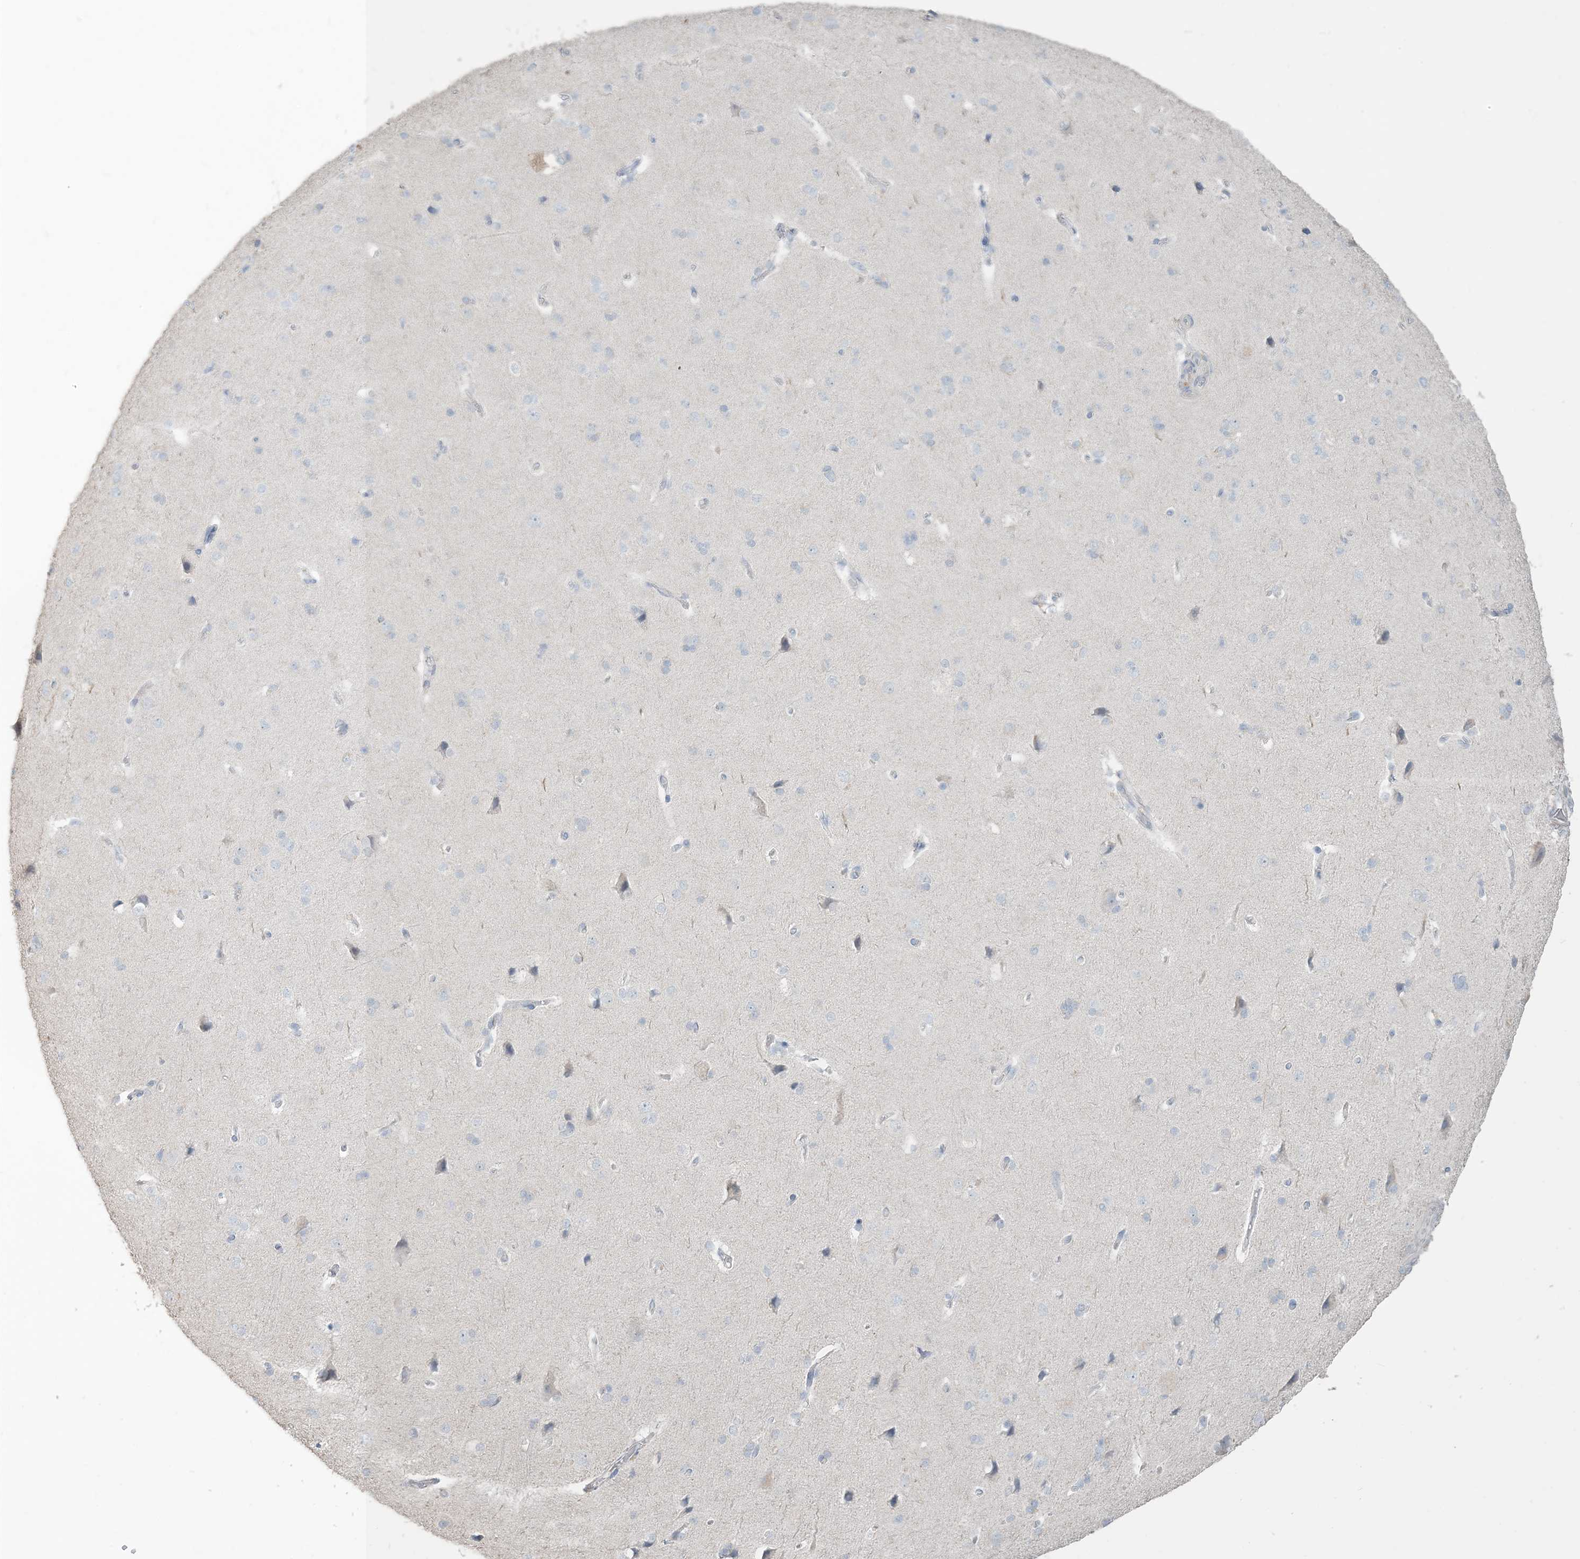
{"staining": {"intensity": "negative", "quantity": "none", "location": "none"}, "tissue": "cerebral cortex", "cell_type": "Endothelial cells", "image_type": "normal", "snomed": [{"axis": "morphology", "description": "Normal tissue, NOS"}, {"axis": "topography", "description": "Cerebral cortex"}], "caption": "Immunohistochemistry micrograph of benign cerebral cortex: cerebral cortex stained with DAB exhibits no significant protein expression in endothelial cells.", "gene": "NPHS2", "patient": {"sex": "male", "age": 62}}